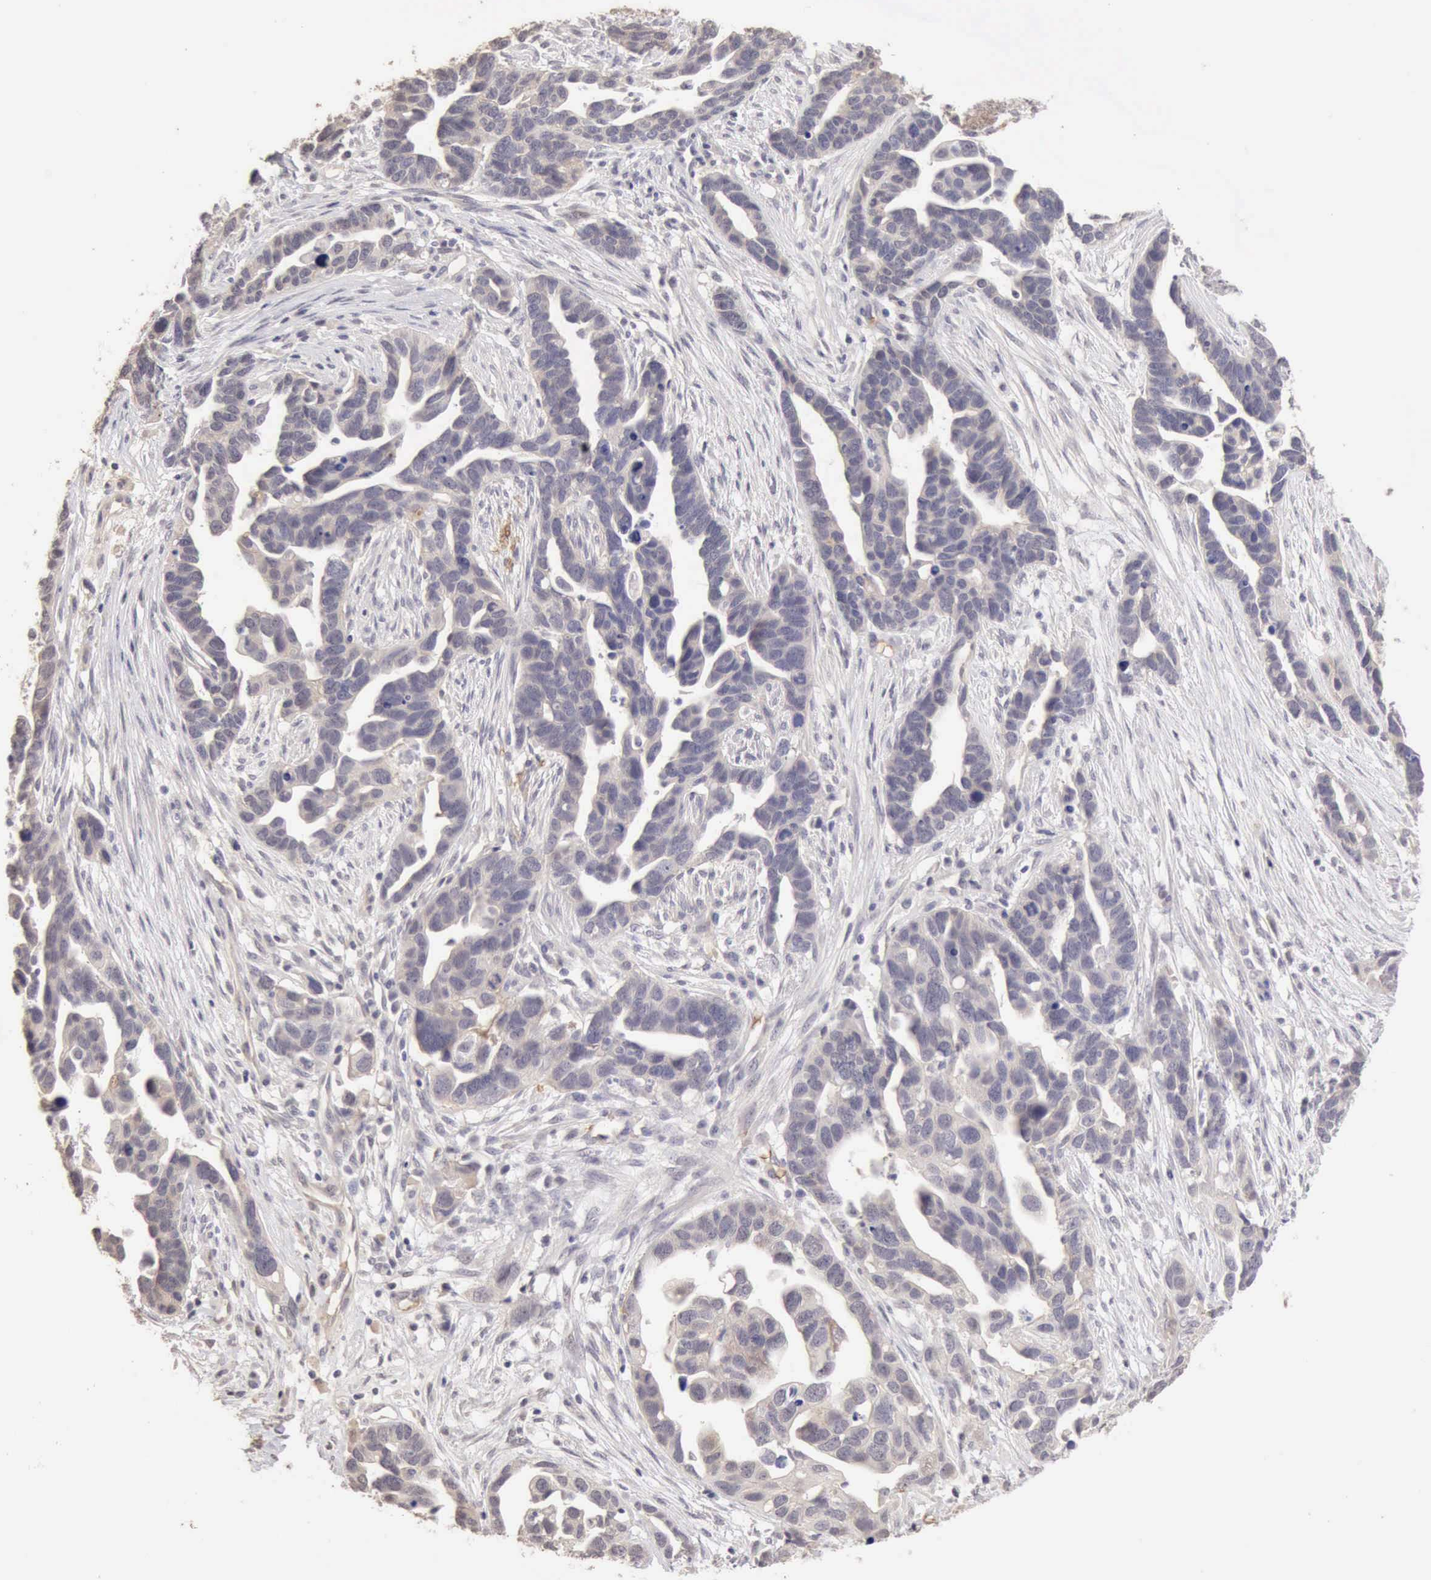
{"staining": {"intensity": "negative", "quantity": "none", "location": "none"}, "tissue": "ovarian cancer", "cell_type": "Tumor cells", "image_type": "cancer", "snomed": [{"axis": "morphology", "description": "Cystadenocarcinoma, serous, NOS"}, {"axis": "topography", "description": "Ovary"}], "caption": "Human ovarian serous cystadenocarcinoma stained for a protein using immunohistochemistry displays no expression in tumor cells.", "gene": "CFI", "patient": {"sex": "female", "age": 54}}